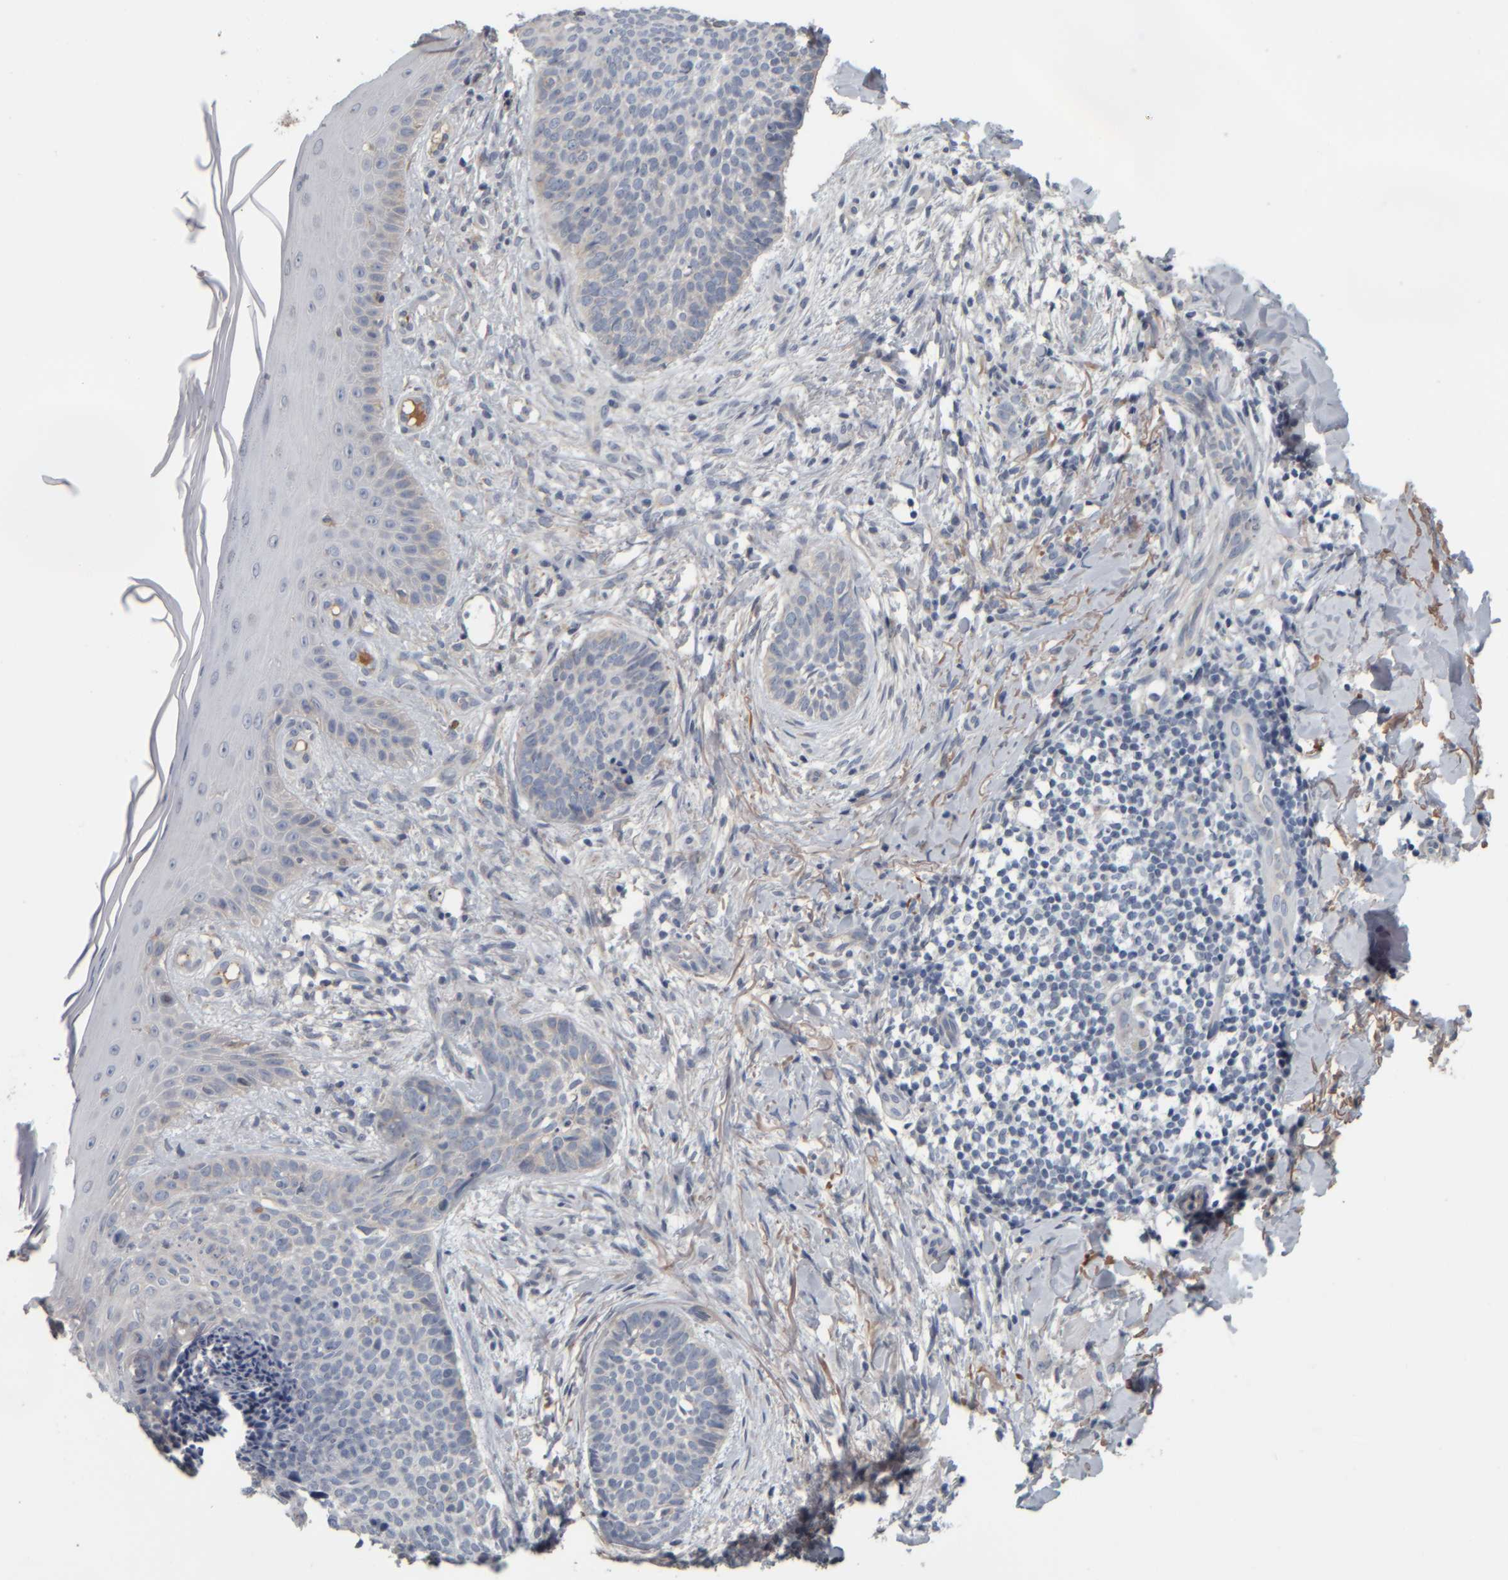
{"staining": {"intensity": "negative", "quantity": "none", "location": "none"}, "tissue": "skin cancer", "cell_type": "Tumor cells", "image_type": "cancer", "snomed": [{"axis": "morphology", "description": "Normal tissue, NOS"}, {"axis": "morphology", "description": "Basal cell carcinoma"}, {"axis": "topography", "description": "Skin"}], "caption": "This histopathology image is of skin basal cell carcinoma stained with immunohistochemistry (IHC) to label a protein in brown with the nuclei are counter-stained blue. There is no expression in tumor cells.", "gene": "CAVIN4", "patient": {"sex": "male", "age": 67}}